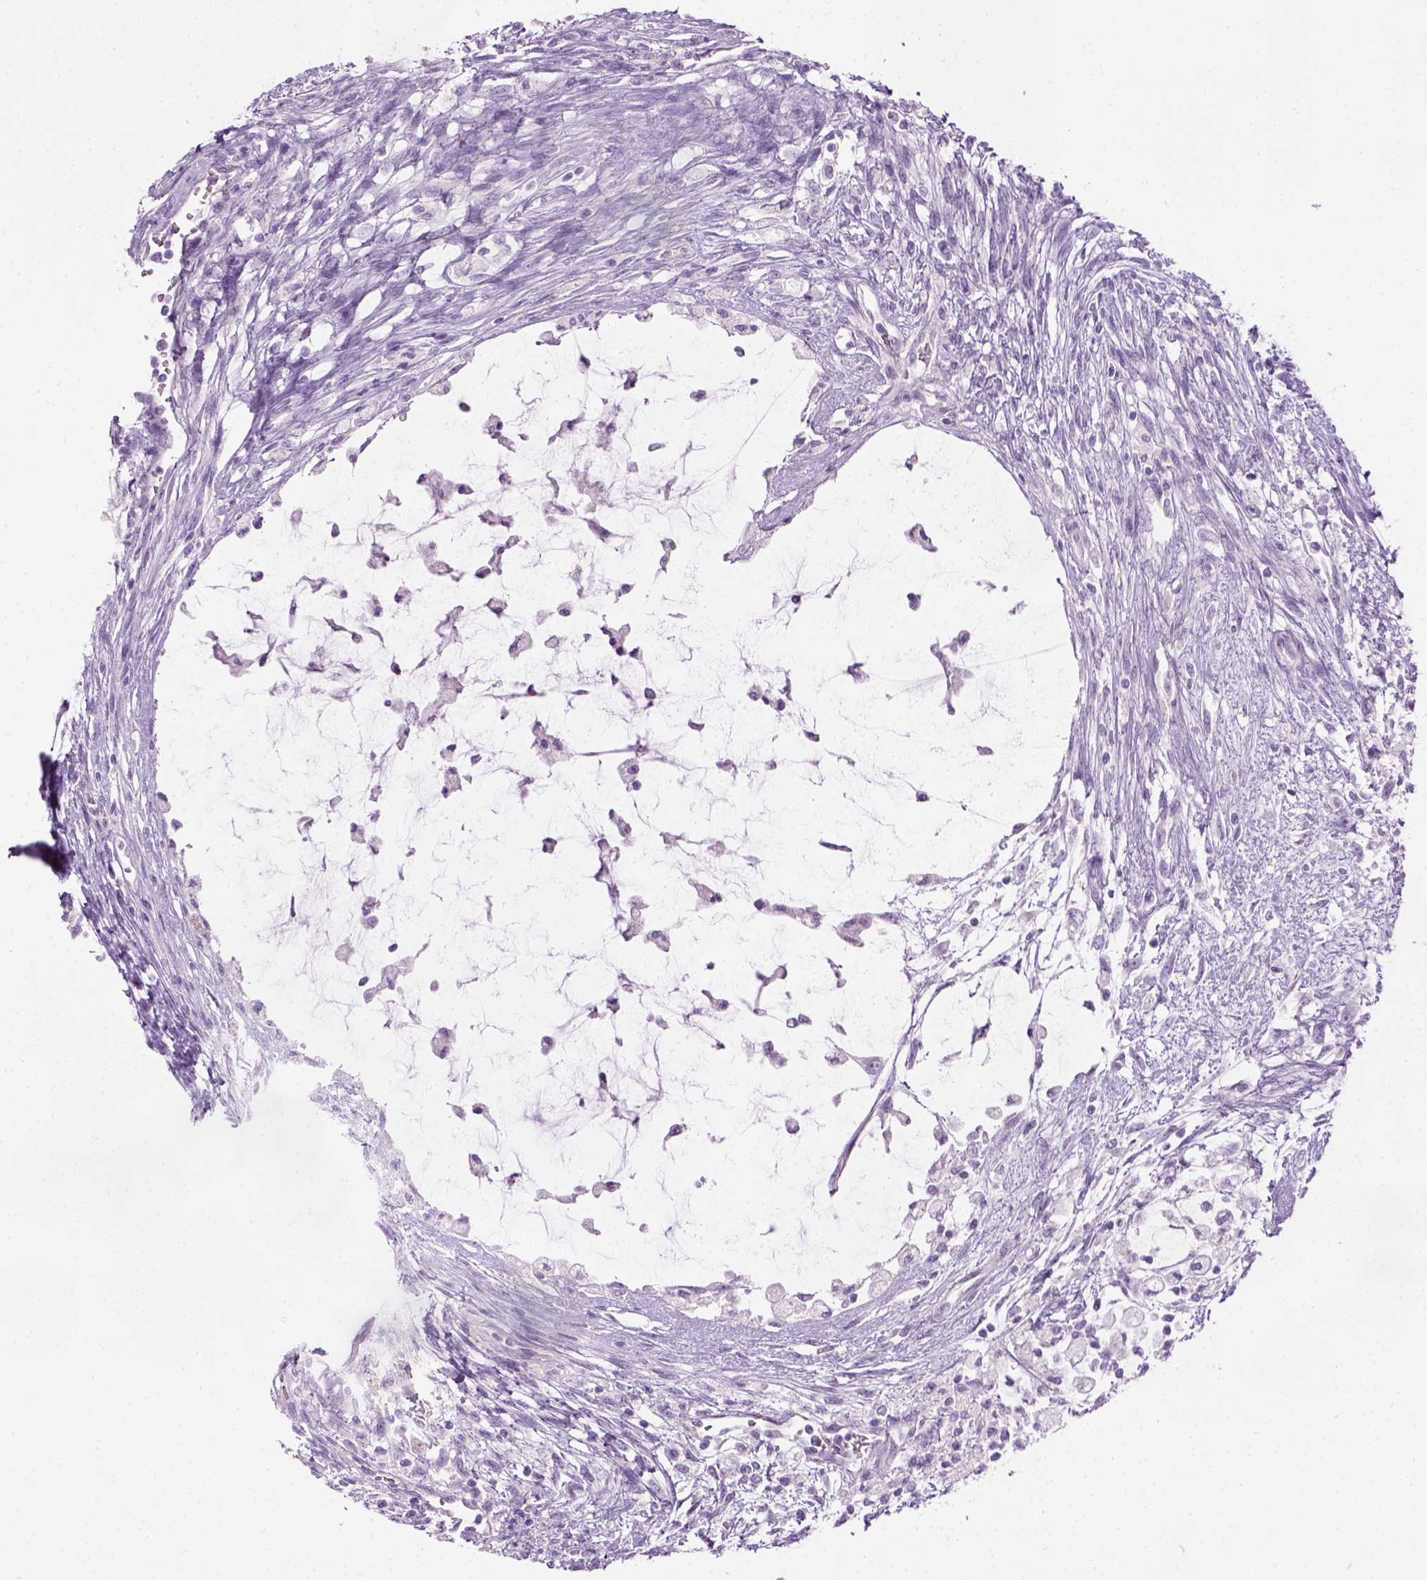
{"staining": {"intensity": "negative", "quantity": "none", "location": "none"}, "tissue": "testis cancer", "cell_type": "Tumor cells", "image_type": "cancer", "snomed": [{"axis": "morphology", "description": "Carcinoma, Embryonal, NOS"}, {"axis": "topography", "description": "Testis"}], "caption": "Immunohistochemistry (IHC) of human testis cancer (embryonal carcinoma) reveals no positivity in tumor cells.", "gene": "CIBAR2", "patient": {"sex": "male", "age": 37}}